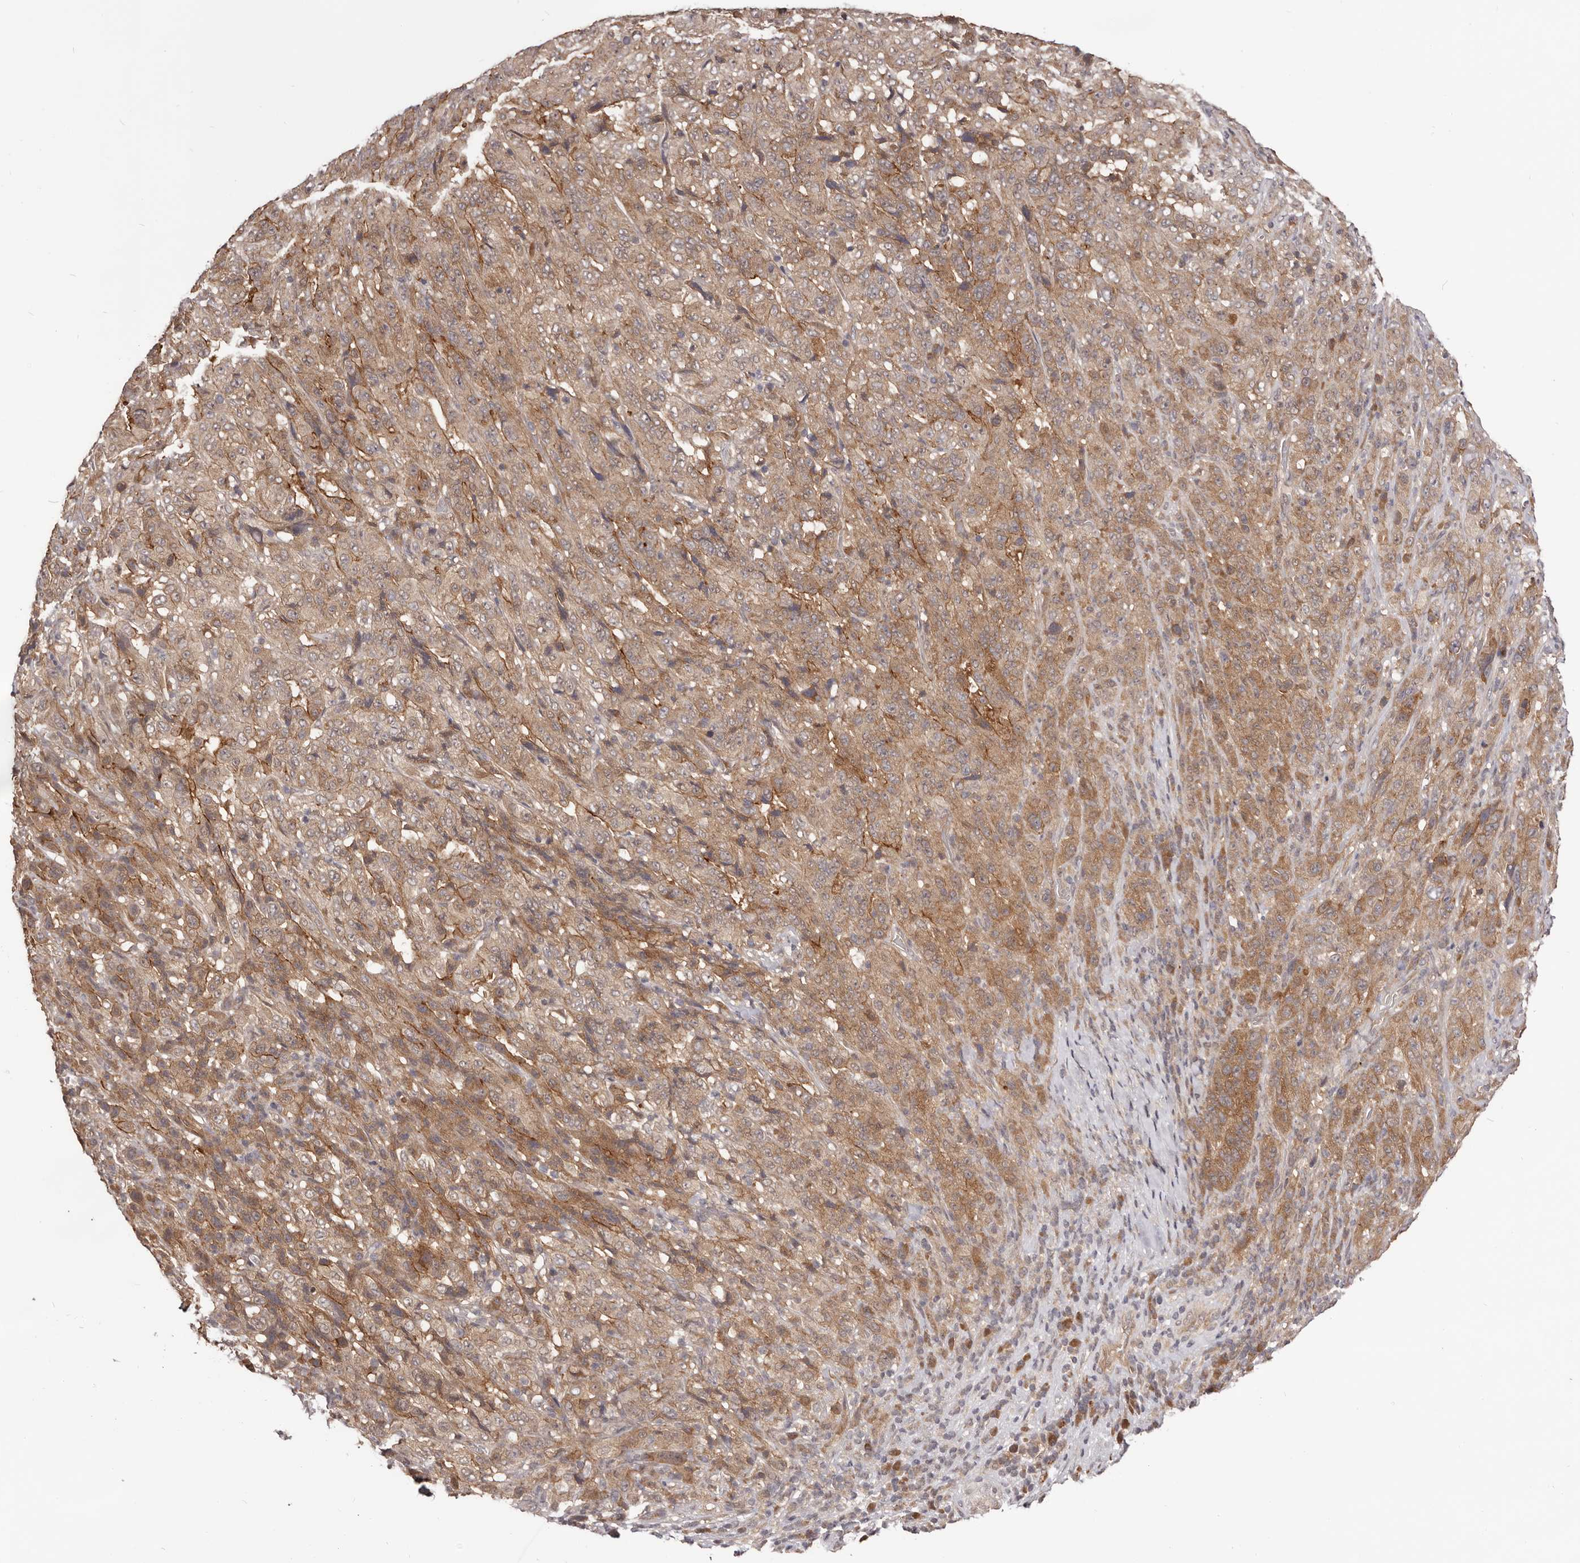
{"staining": {"intensity": "moderate", "quantity": ">75%", "location": "cytoplasmic/membranous"}, "tissue": "pancreatic cancer", "cell_type": "Tumor cells", "image_type": "cancer", "snomed": [{"axis": "morphology", "description": "Adenocarcinoma, NOS"}, {"axis": "topography", "description": "Pancreas"}], "caption": "Moderate cytoplasmic/membranous staining is present in approximately >75% of tumor cells in pancreatic cancer (adenocarcinoma).", "gene": "MDP1", "patient": {"sex": "male", "age": 63}}